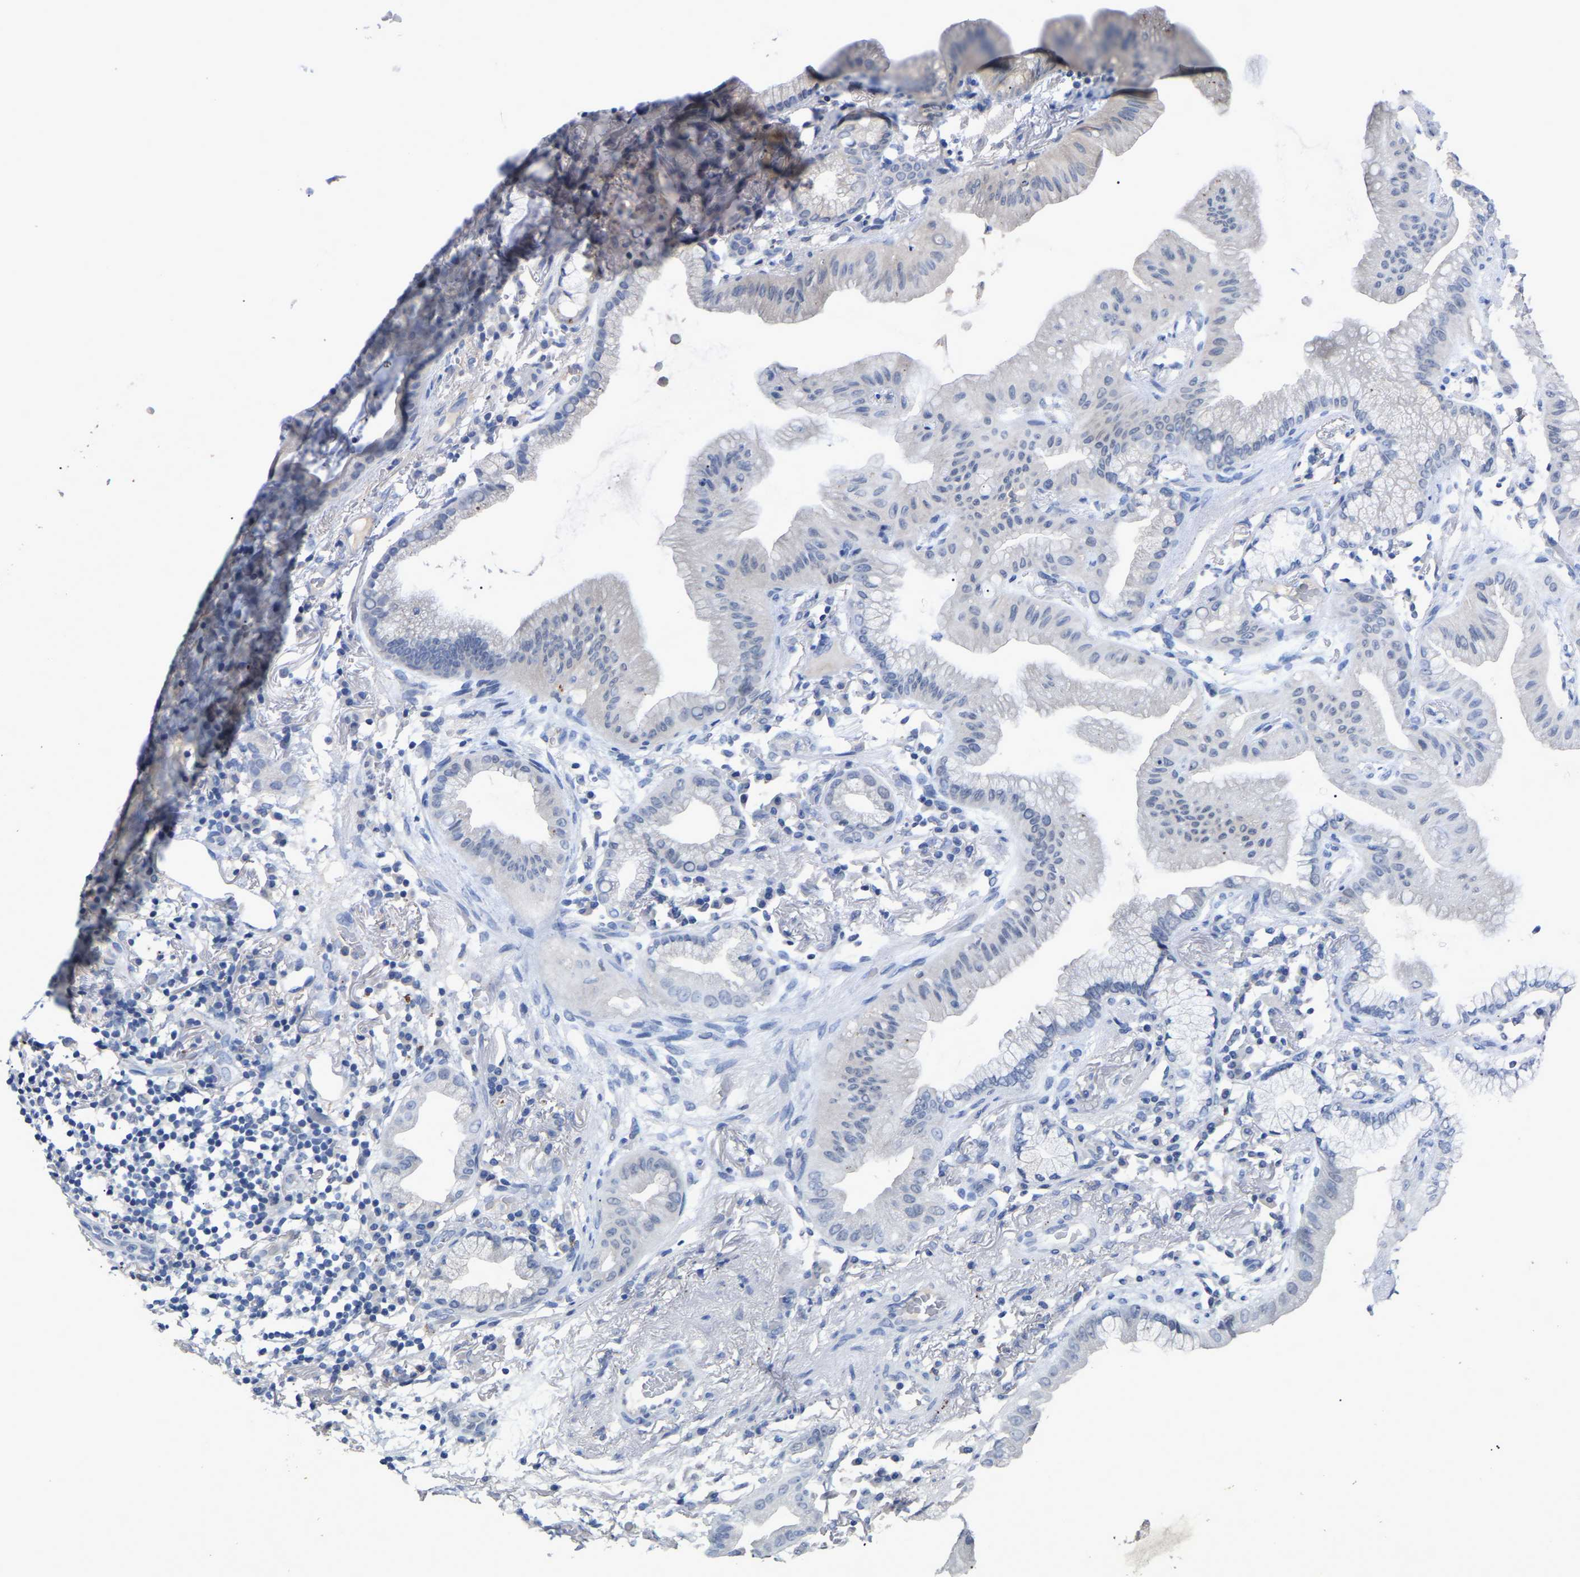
{"staining": {"intensity": "negative", "quantity": "none", "location": "none"}, "tissue": "lung cancer", "cell_type": "Tumor cells", "image_type": "cancer", "snomed": [{"axis": "morphology", "description": "Normal tissue, NOS"}, {"axis": "morphology", "description": "Adenocarcinoma, NOS"}, {"axis": "topography", "description": "Bronchus"}, {"axis": "topography", "description": "Lung"}], "caption": "Tumor cells show no significant protein staining in adenocarcinoma (lung).", "gene": "SMPD2", "patient": {"sex": "female", "age": 70}}